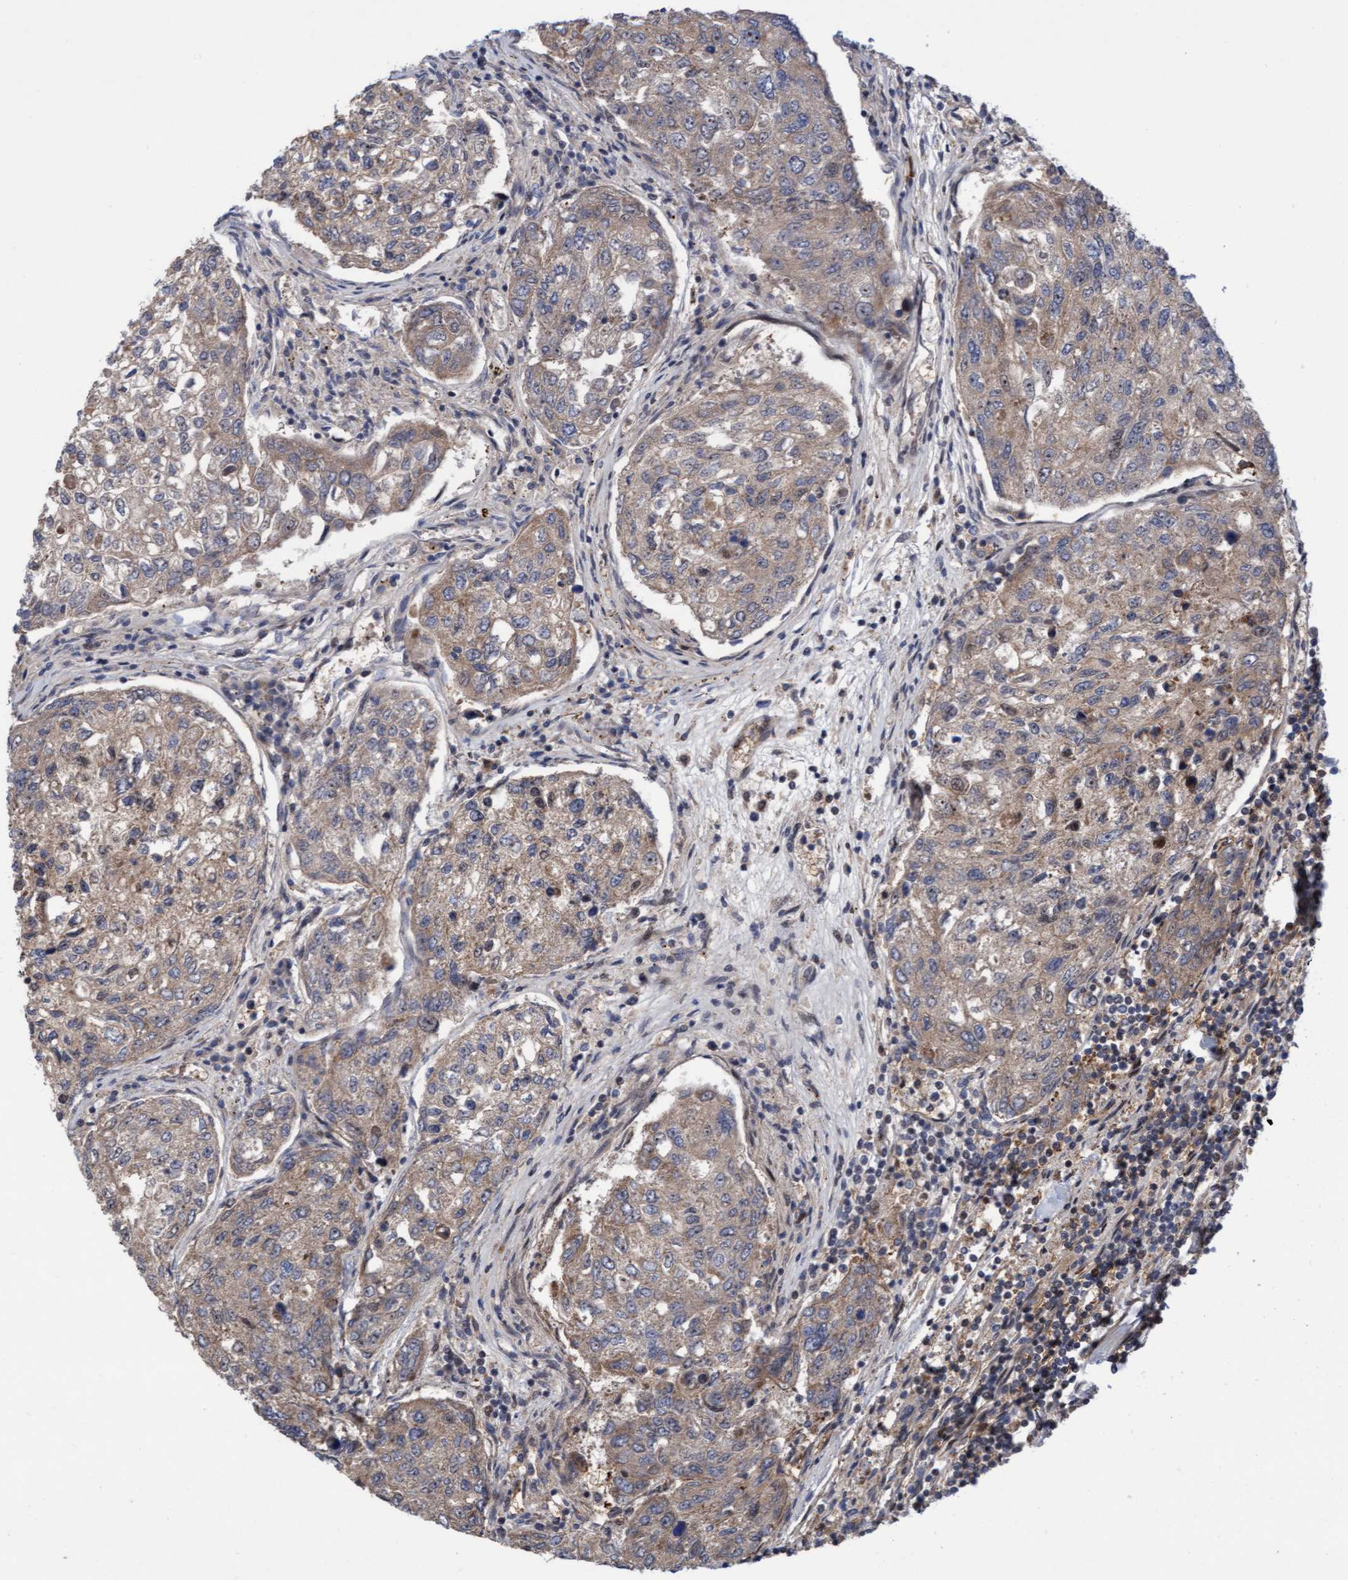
{"staining": {"intensity": "weak", "quantity": ">75%", "location": "cytoplasmic/membranous"}, "tissue": "urothelial cancer", "cell_type": "Tumor cells", "image_type": "cancer", "snomed": [{"axis": "morphology", "description": "Urothelial carcinoma, High grade"}, {"axis": "topography", "description": "Lymph node"}, {"axis": "topography", "description": "Urinary bladder"}], "caption": "IHC (DAB) staining of human urothelial carcinoma (high-grade) demonstrates weak cytoplasmic/membranous protein expression in approximately >75% of tumor cells.", "gene": "TANC2", "patient": {"sex": "male", "age": 51}}